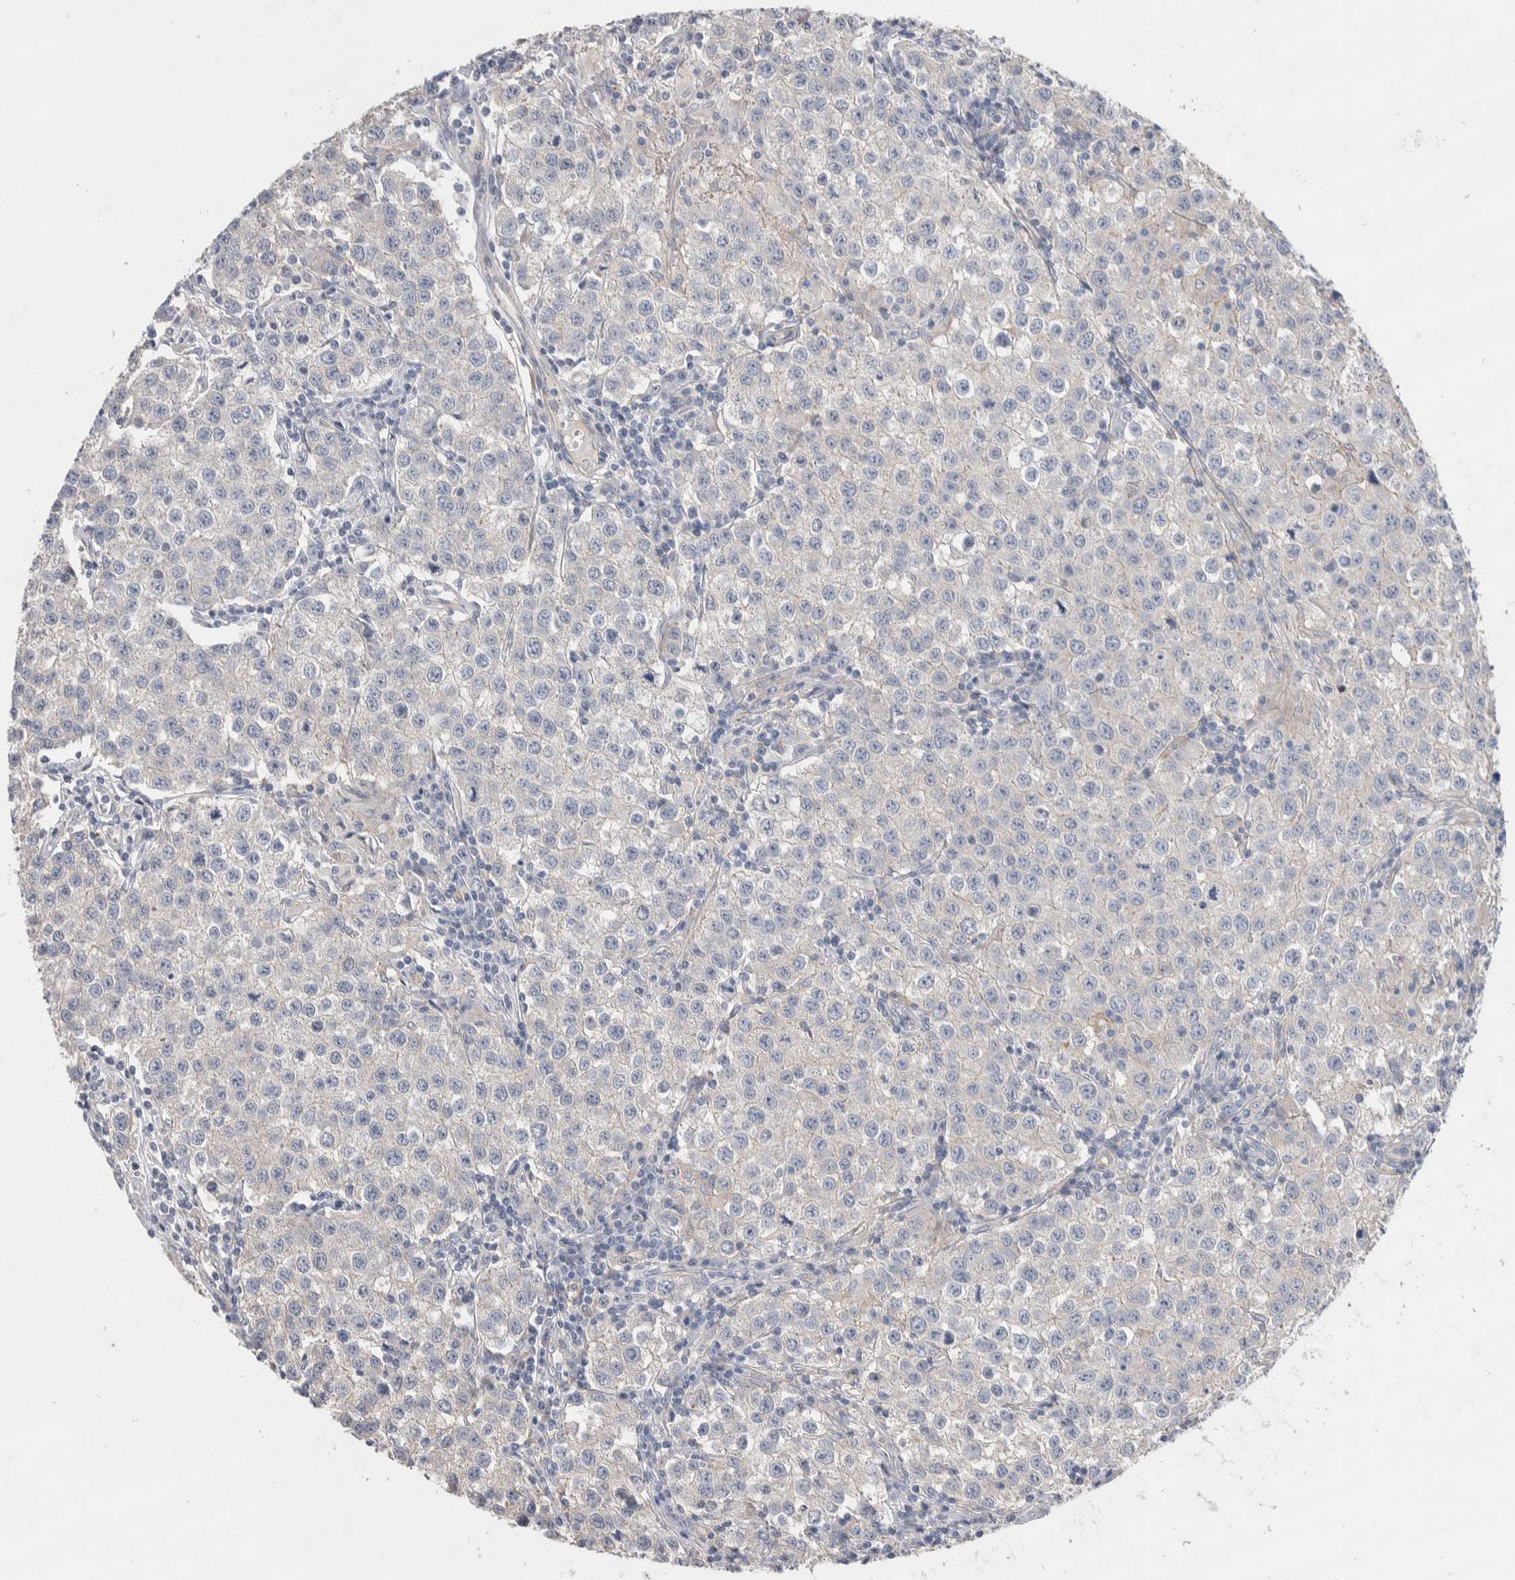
{"staining": {"intensity": "negative", "quantity": "none", "location": "none"}, "tissue": "testis cancer", "cell_type": "Tumor cells", "image_type": "cancer", "snomed": [{"axis": "morphology", "description": "Seminoma, NOS"}, {"axis": "morphology", "description": "Carcinoma, Embryonal, NOS"}, {"axis": "topography", "description": "Testis"}], "caption": "Tumor cells are negative for protein expression in human testis seminoma.", "gene": "GCNA", "patient": {"sex": "male", "age": 43}}